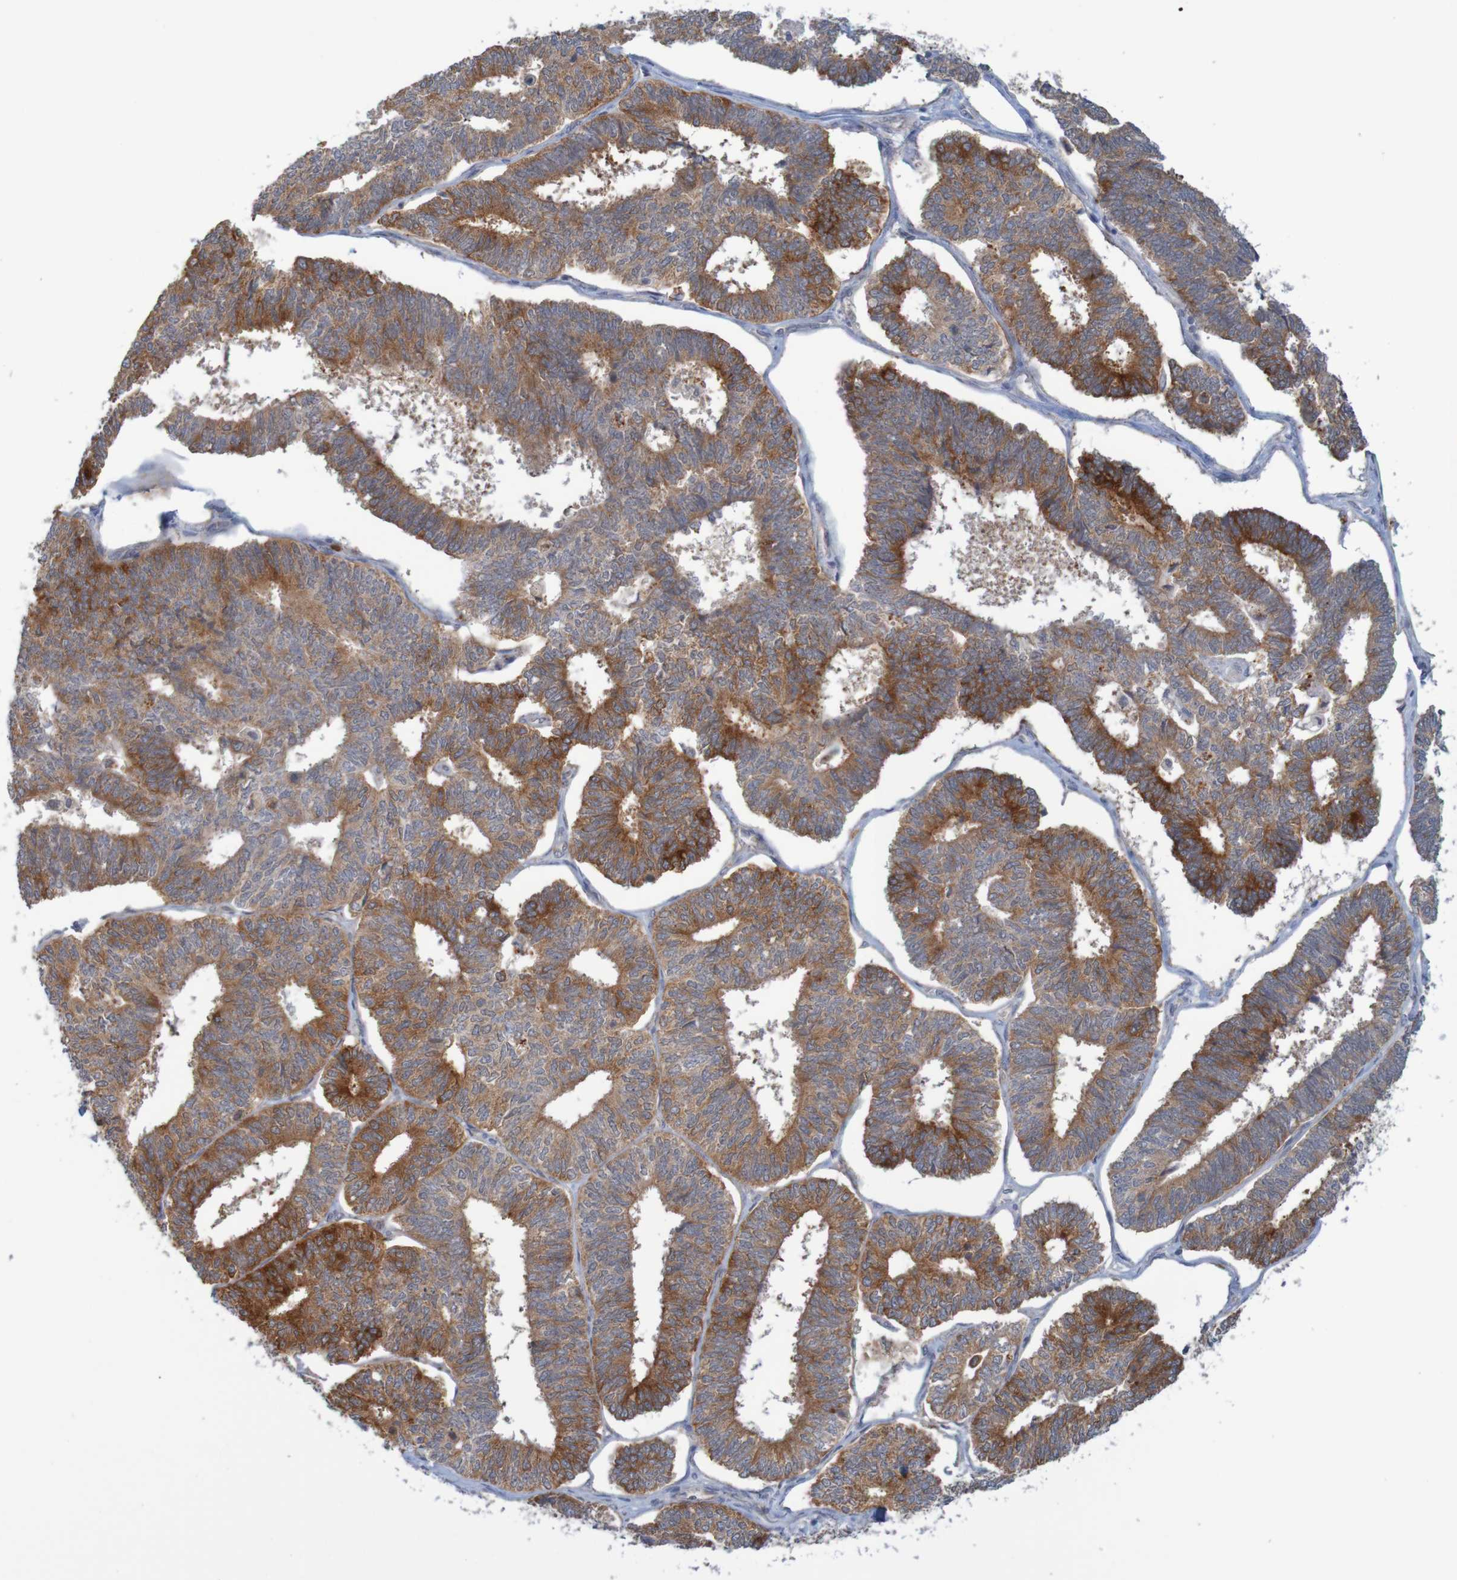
{"staining": {"intensity": "strong", "quantity": ">75%", "location": "cytoplasmic/membranous"}, "tissue": "endometrial cancer", "cell_type": "Tumor cells", "image_type": "cancer", "snomed": [{"axis": "morphology", "description": "Adenocarcinoma, NOS"}, {"axis": "topography", "description": "Endometrium"}], "caption": "The photomicrograph displays a brown stain indicating the presence of a protein in the cytoplasmic/membranous of tumor cells in adenocarcinoma (endometrial). The protein of interest is stained brown, and the nuclei are stained in blue (DAB IHC with brightfield microscopy, high magnification).", "gene": "NAV2", "patient": {"sex": "female", "age": 70}}